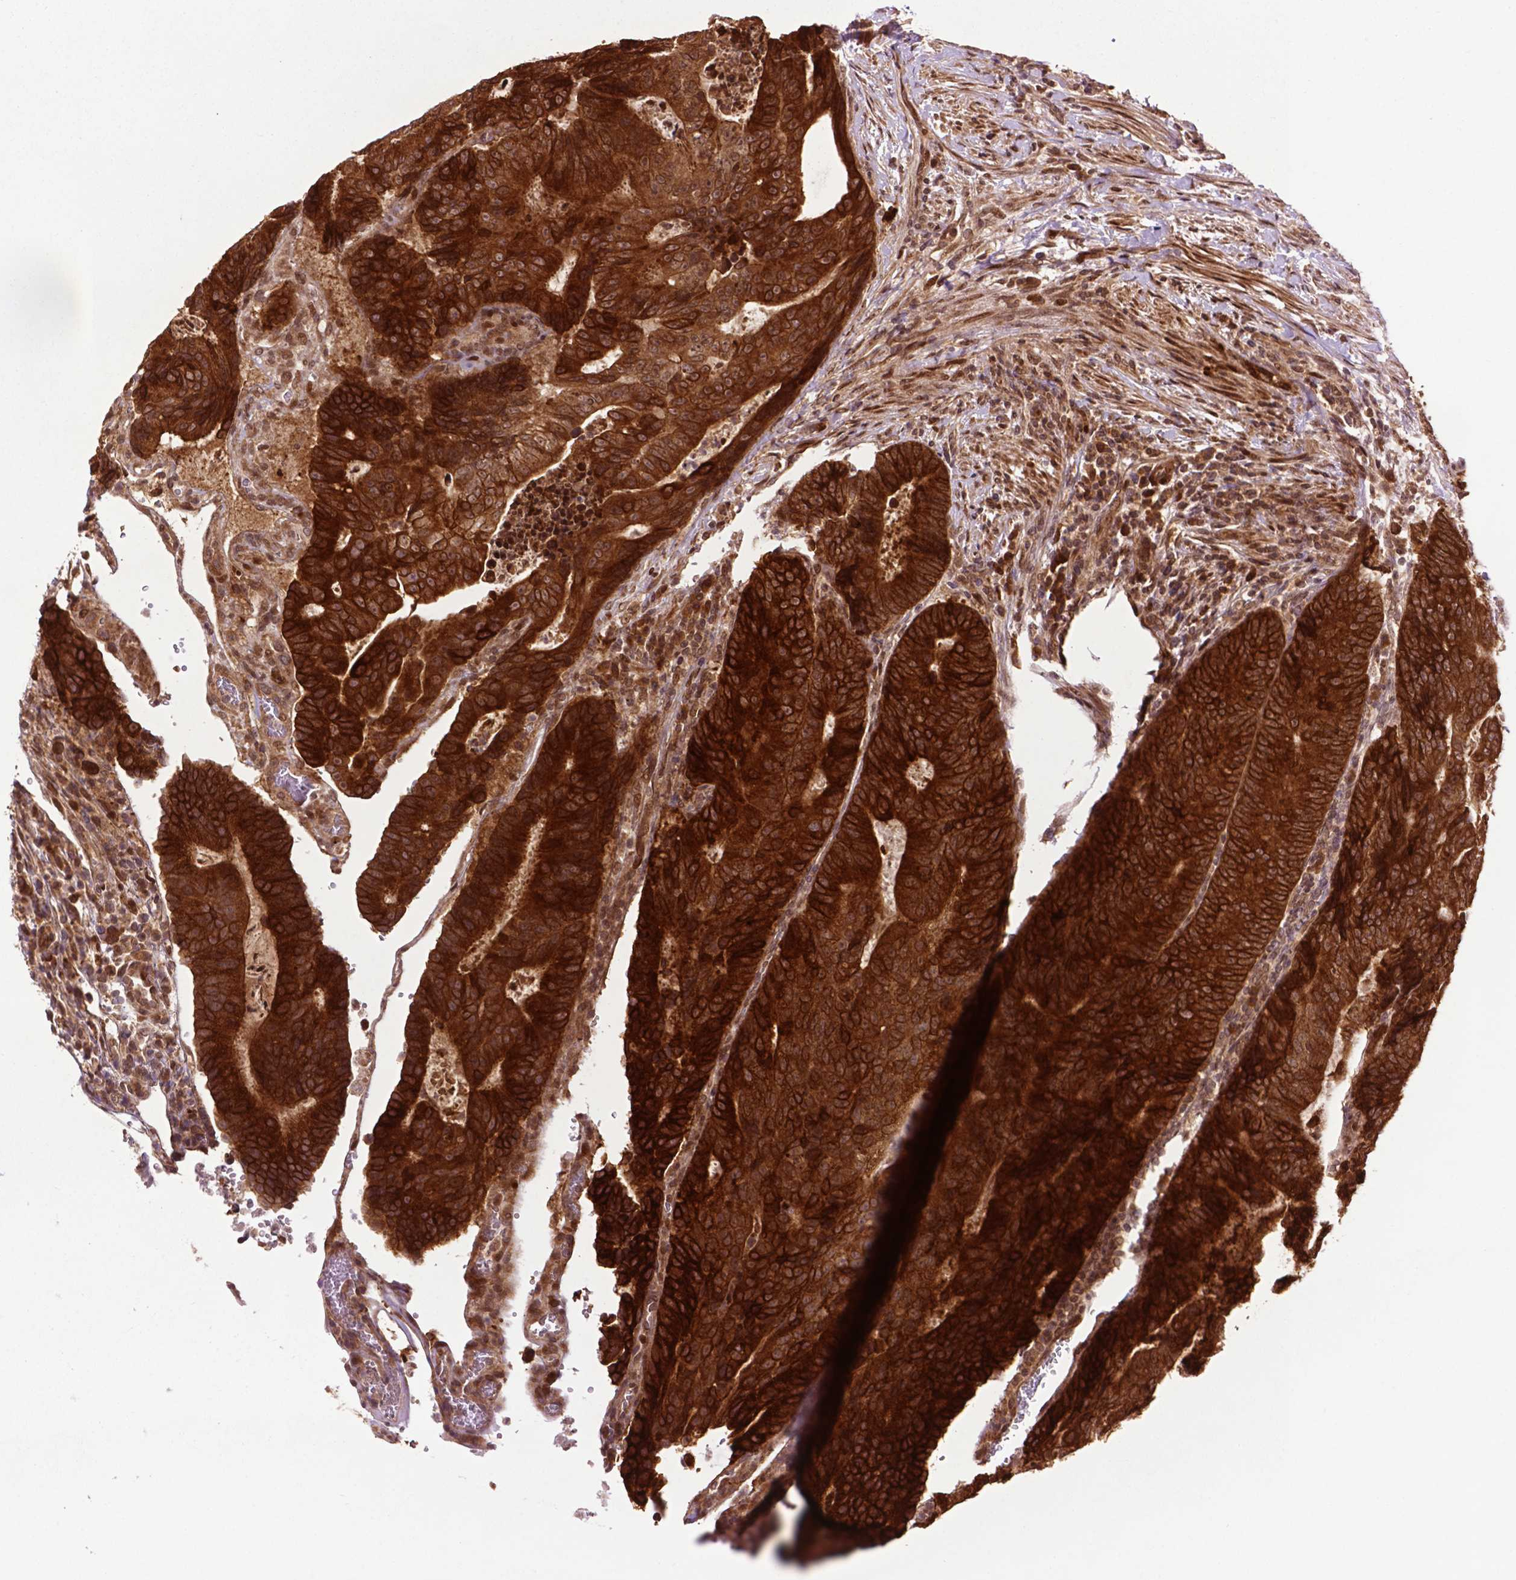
{"staining": {"intensity": "strong", "quantity": ">75%", "location": "cytoplasmic/membranous"}, "tissue": "colorectal cancer", "cell_type": "Tumor cells", "image_type": "cancer", "snomed": [{"axis": "morphology", "description": "Adenocarcinoma, NOS"}, {"axis": "topography", "description": "Colon"}], "caption": "Colorectal cancer (adenocarcinoma) tissue shows strong cytoplasmic/membranous staining in approximately >75% of tumor cells, visualized by immunohistochemistry. (Brightfield microscopy of DAB IHC at high magnification).", "gene": "TMX2", "patient": {"sex": "female", "age": 48}}